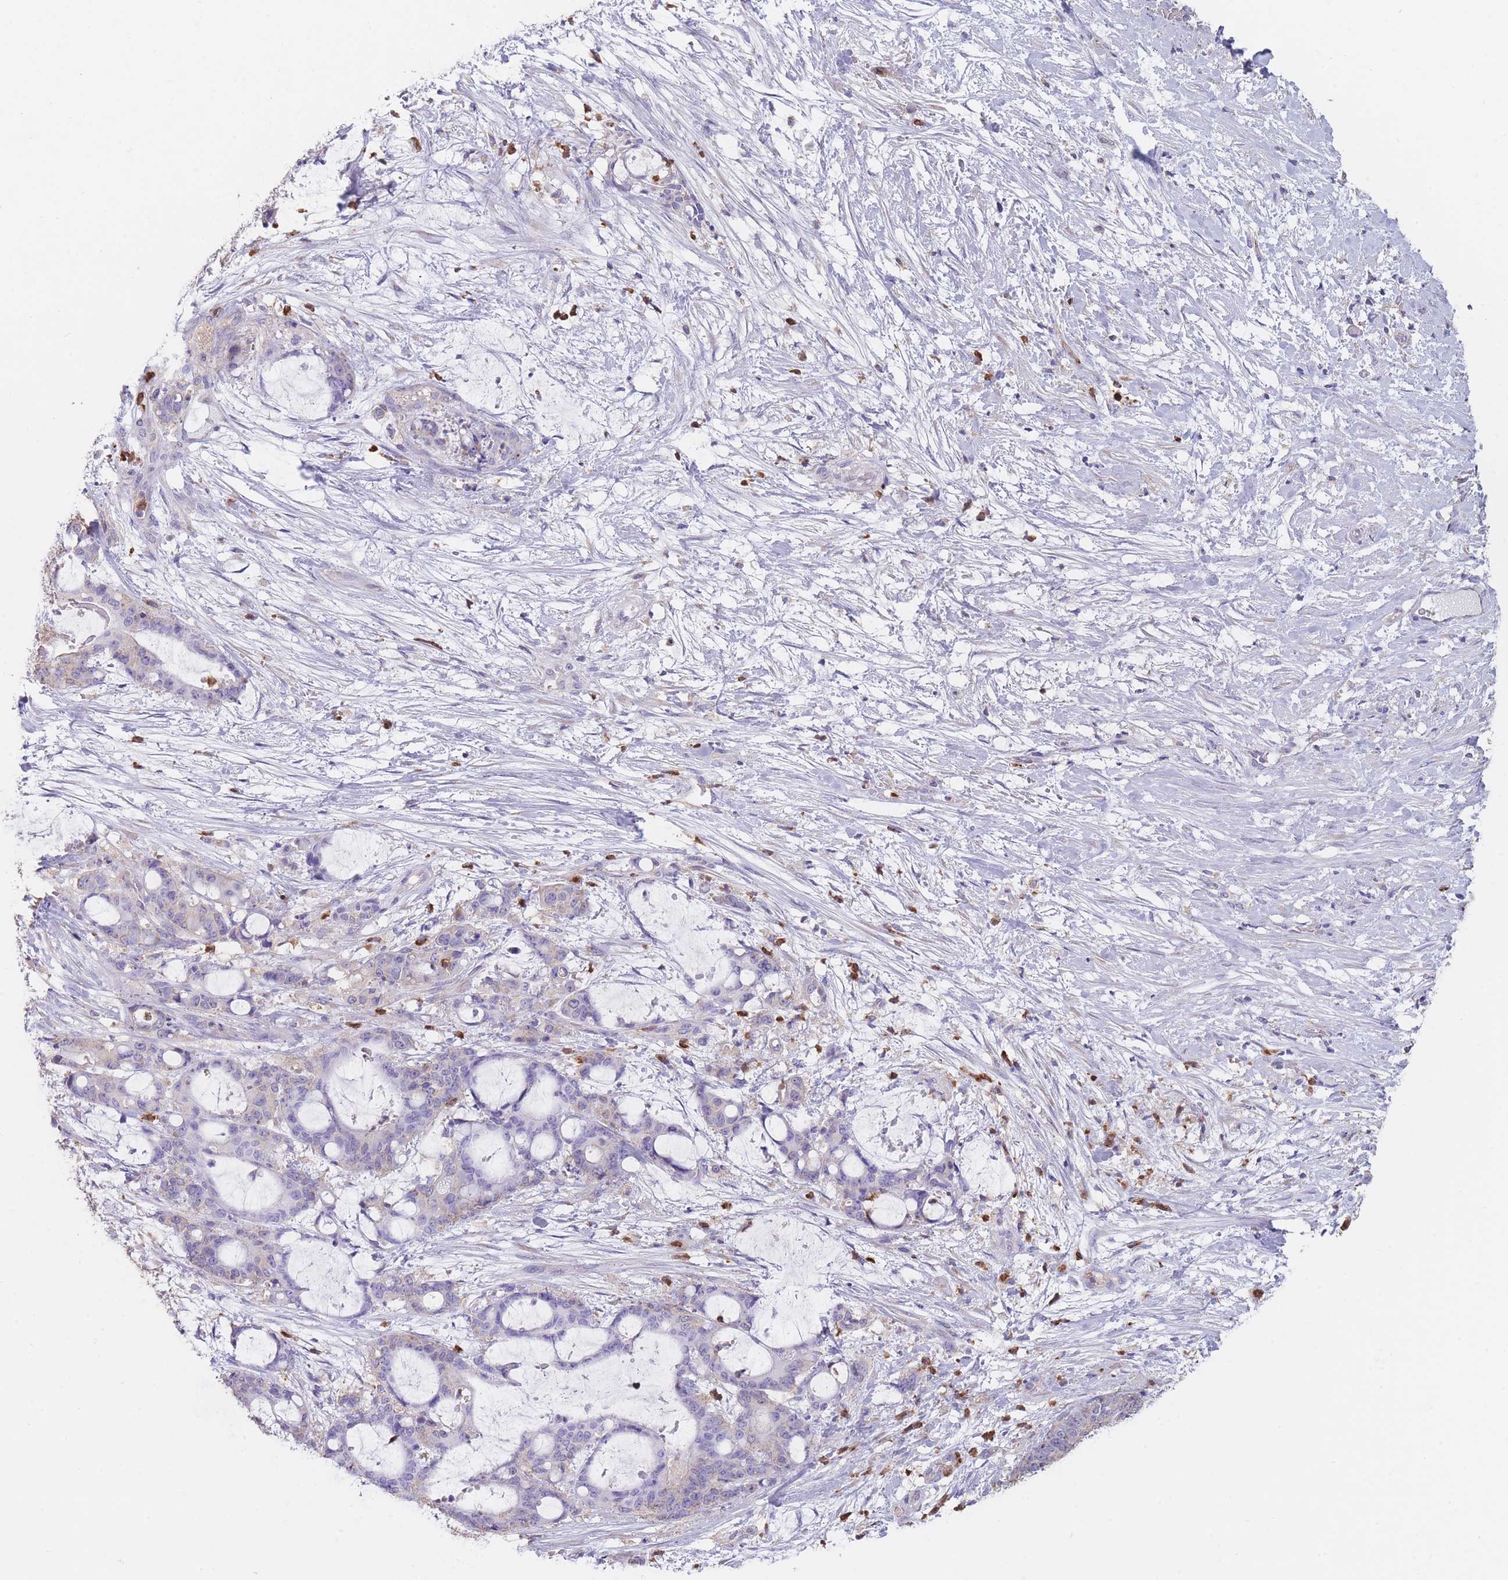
{"staining": {"intensity": "negative", "quantity": "none", "location": "none"}, "tissue": "liver cancer", "cell_type": "Tumor cells", "image_type": "cancer", "snomed": [{"axis": "morphology", "description": "Normal tissue, NOS"}, {"axis": "morphology", "description": "Cholangiocarcinoma"}, {"axis": "topography", "description": "Liver"}, {"axis": "topography", "description": "Peripheral nerve tissue"}], "caption": "Image shows no protein expression in tumor cells of cholangiocarcinoma (liver) tissue.", "gene": "CLEC12A", "patient": {"sex": "female", "age": 73}}